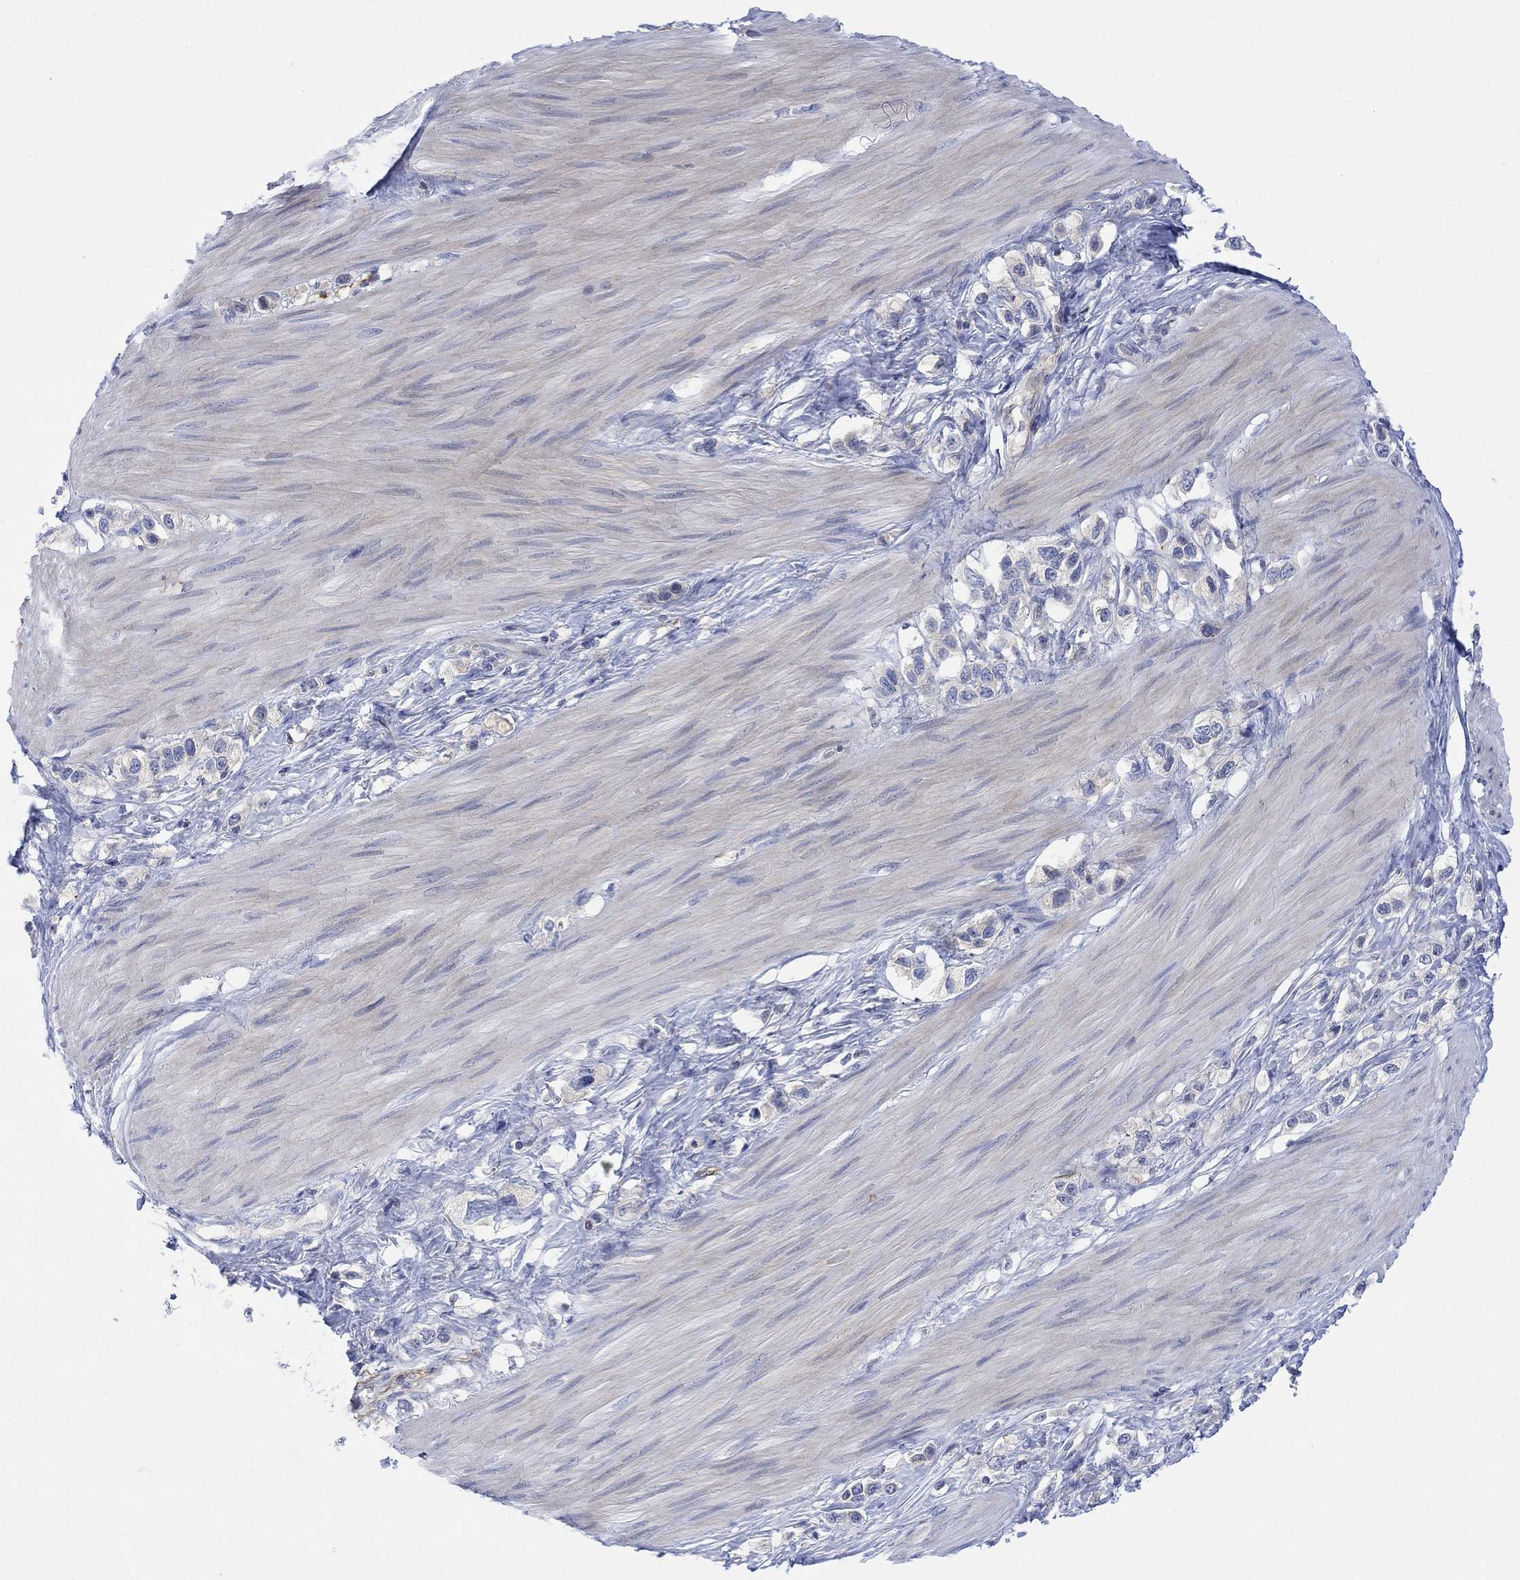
{"staining": {"intensity": "negative", "quantity": "none", "location": "none"}, "tissue": "stomach cancer", "cell_type": "Tumor cells", "image_type": "cancer", "snomed": [{"axis": "morphology", "description": "Normal tissue, NOS"}, {"axis": "morphology", "description": "Adenocarcinoma, NOS"}, {"axis": "morphology", "description": "Adenocarcinoma, High grade"}, {"axis": "topography", "description": "Stomach, upper"}, {"axis": "topography", "description": "Stomach"}], "caption": "Immunohistochemistry histopathology image of neoplastic tissue: stomach adenocarcinoma stained with DAB shows no significant protein staining in tumor cells. (Brightfield microscopy of DAB (3,3'-diaminobenzidine) IHC at high magnification).", "gene": "ARSK", "patient": {"sex": "female", "age": 65}}